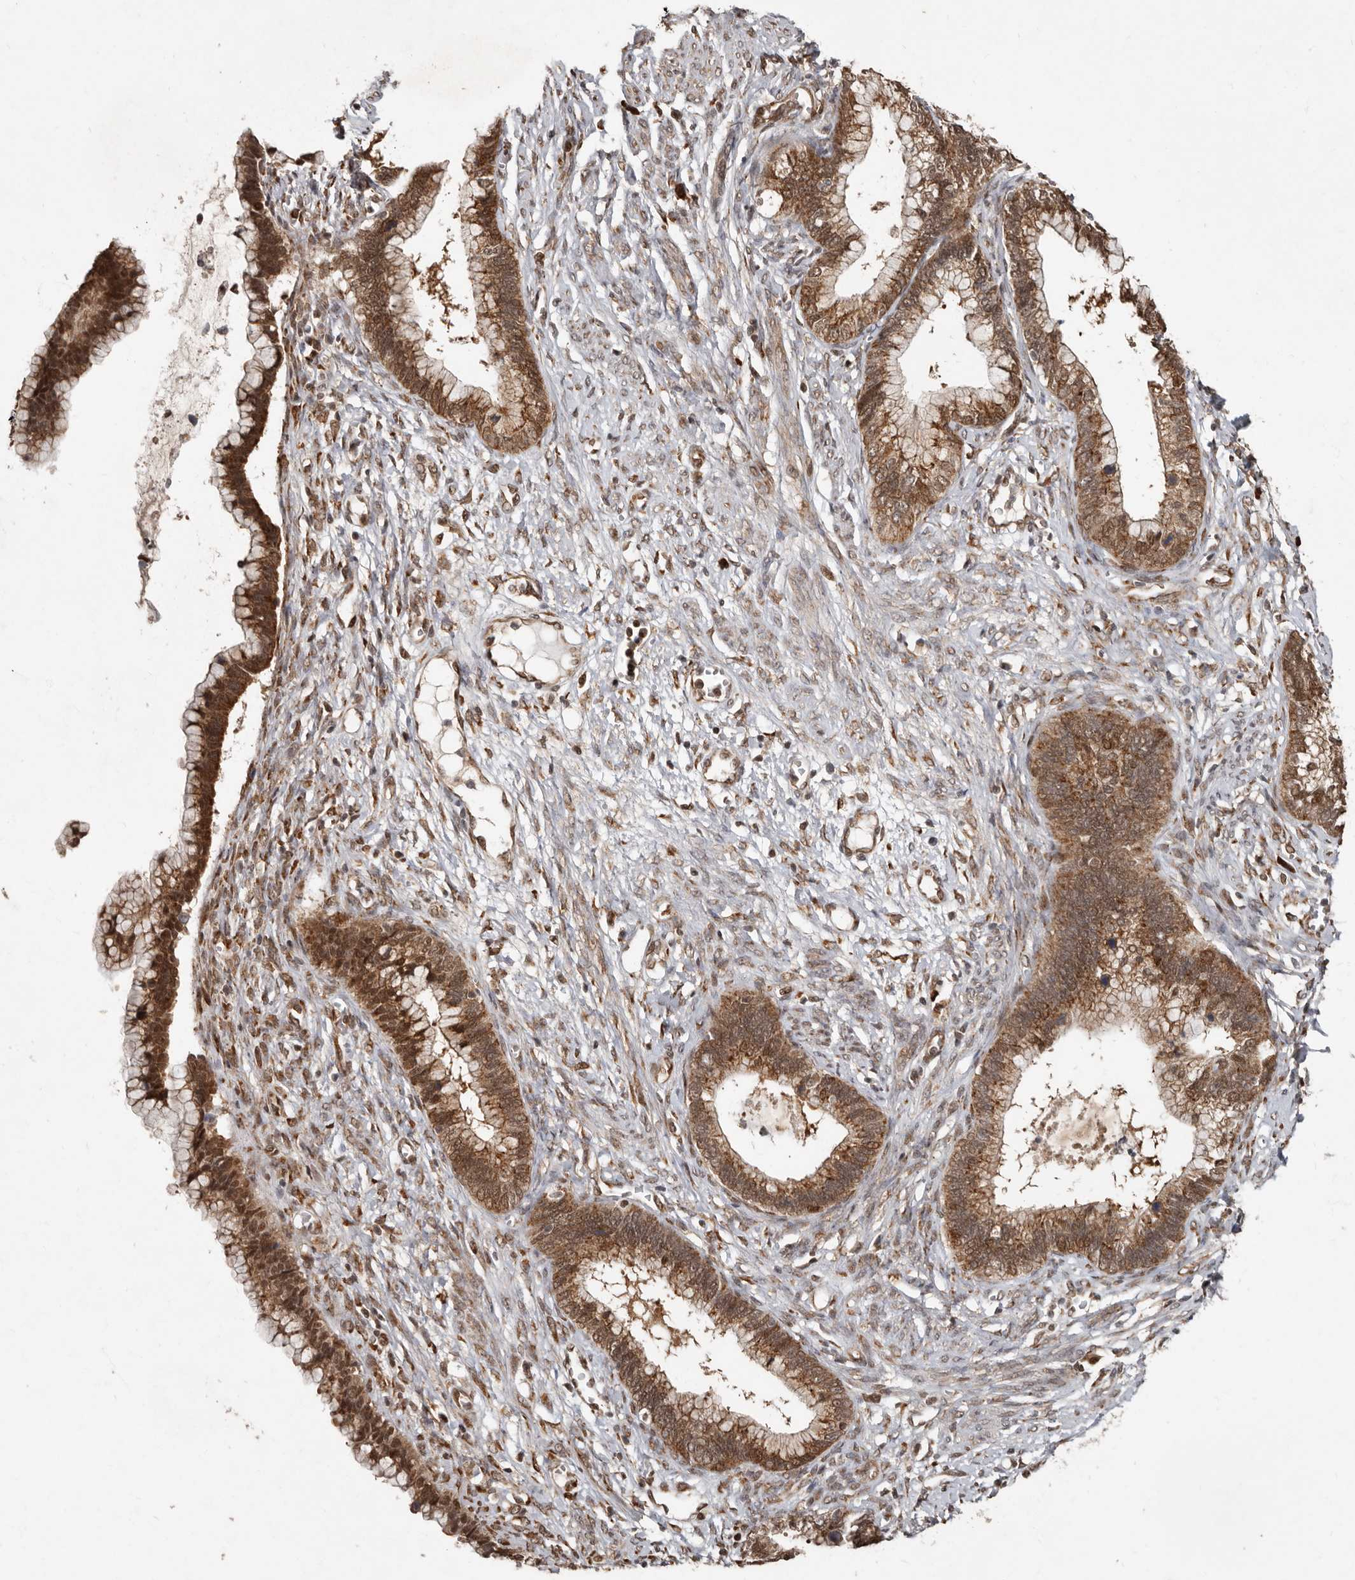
{"staining": {"intensity": "moderate", "quantity": ">75%", "location": "cytoplasmic/membranous,nuclear"}, "tissue": "cervical cancer", "cell_type": "Tumor cells", "image_type": "cancer", "snomed": [{"axis": "morphology", "description": "Adenocarcinoma, NOS"}, {"axis": "topography", "description": "Cervix"}], "caption": "An image of adenocarcinoma (cervical) stained for a protein reveals moderate cytoplasmic/membranous and nuclear brown staining in tumor cells. Ihc stains the protein in brown and the nuclei are stained blue.", "gene": "LRGUK", "patient": {"sex": "female", "age": 44}}